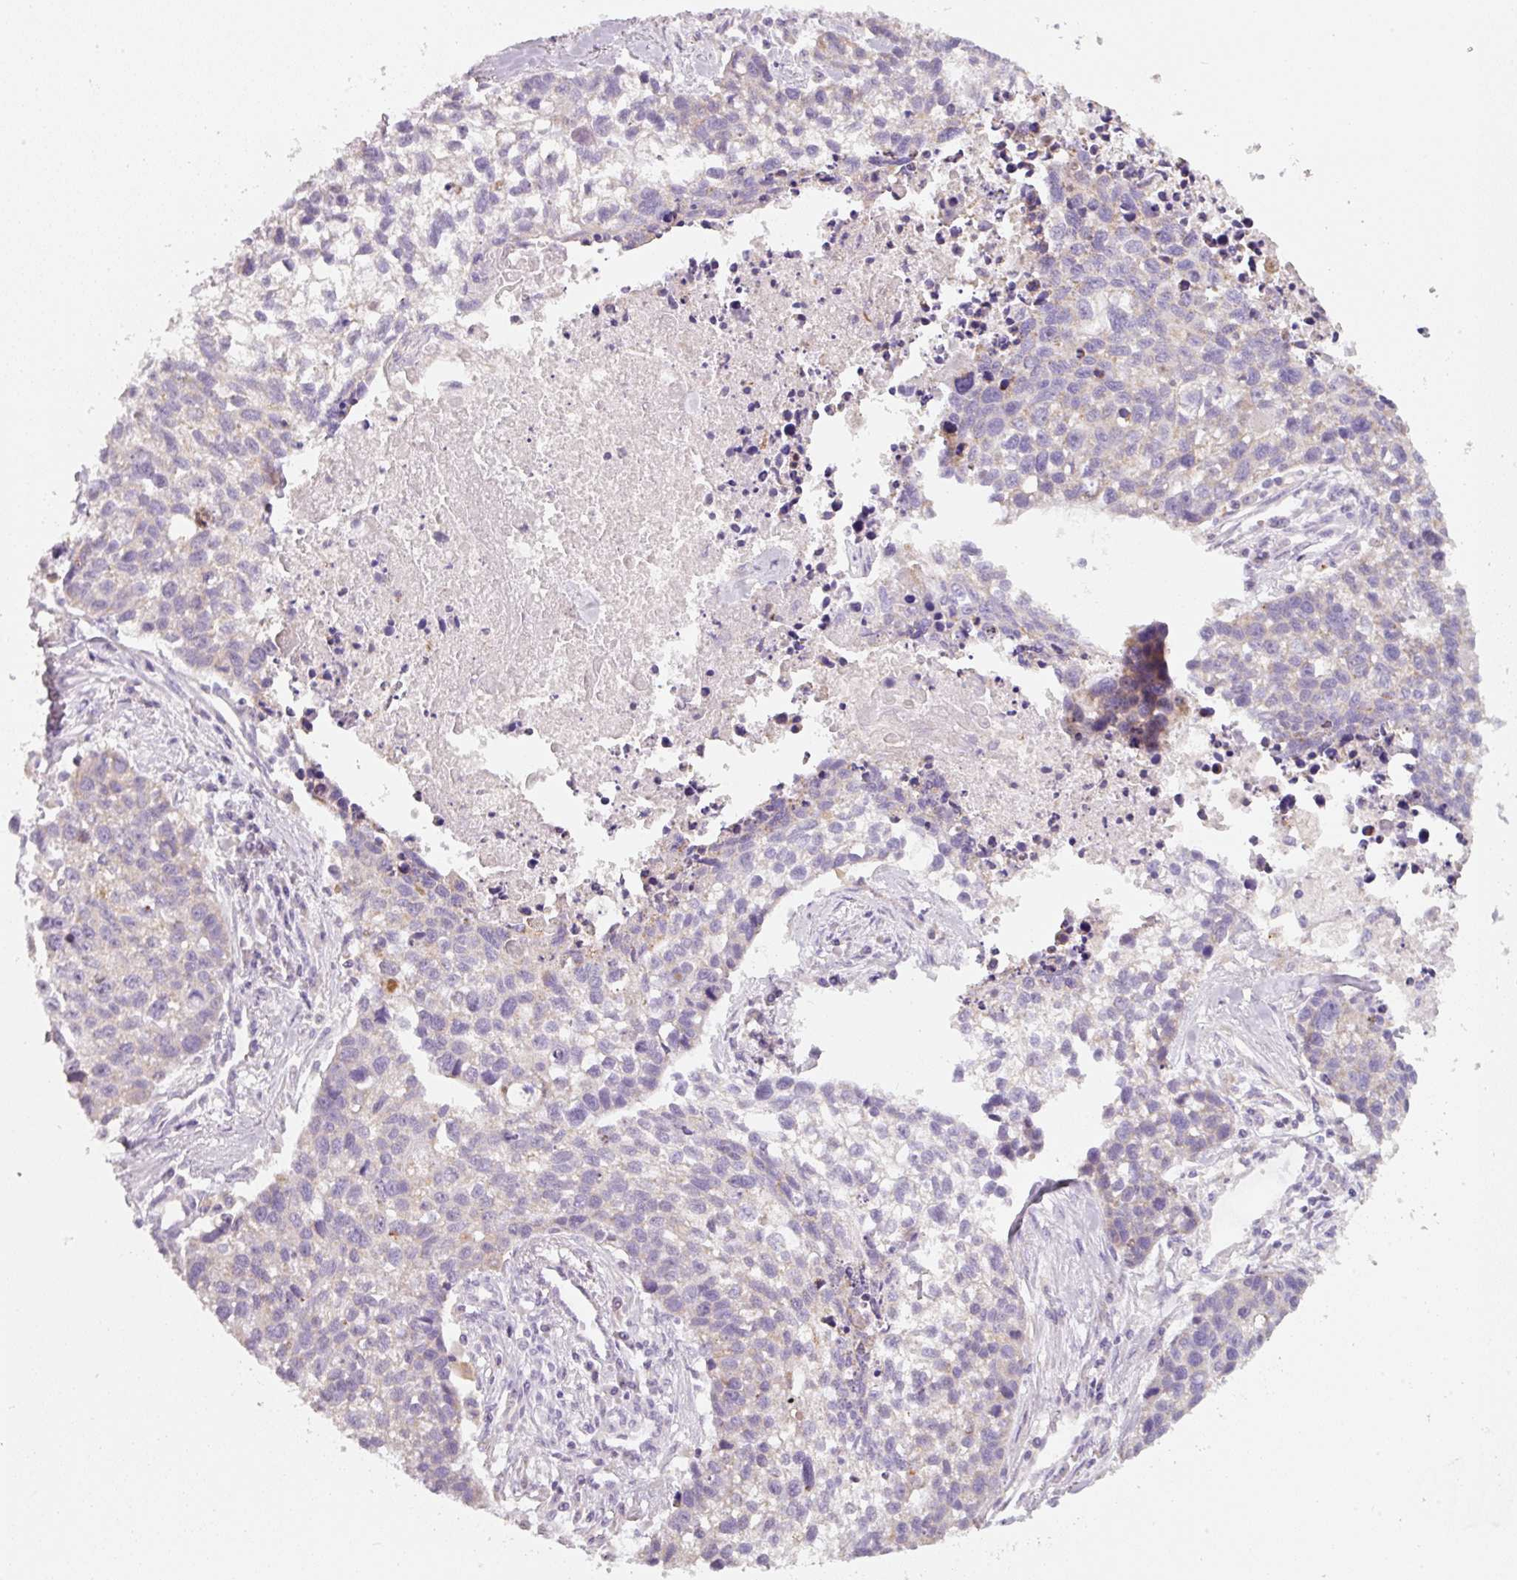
{"staining": {"intensity": "negative", "quantity": "none", "location": "none"}, "tissue": "lung cancer", "cell_type": "Tumor cells", "image_type": "cancer", "snomed": [{"axis": "morphology", "description": "Squamous cell carcinoma, NOS"}, {"axis": "topography", "description": "Lung"}], "caption": "Micrograph shows no significant protein staining in tumor cells of lung cancer (squamous cell carcinoma).", "gene": "IQGAP2", "patient": {"sex": "male", "age": 74}}